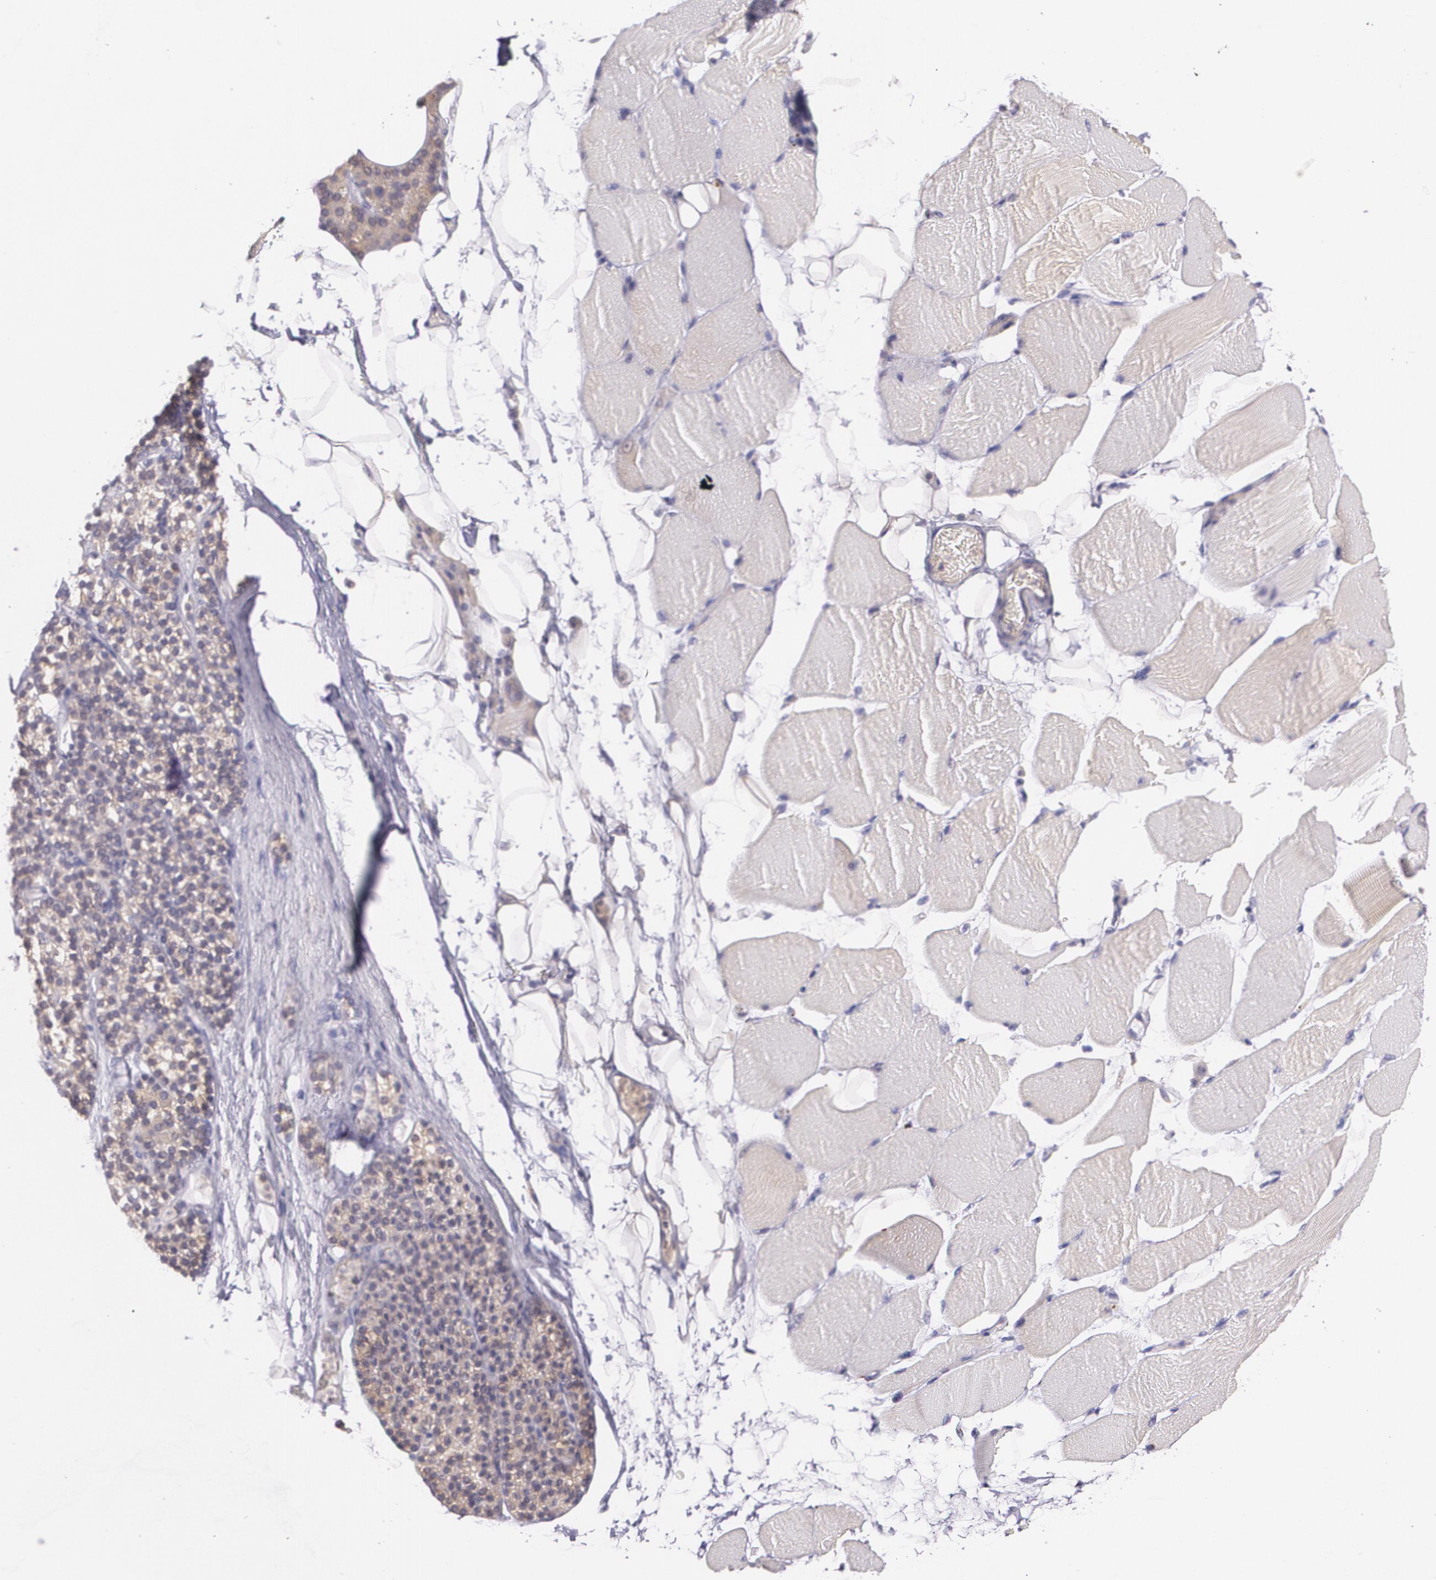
{"staining": {"intensity": "weak", "quantity": "25%-75%", "location": "cytoplasmic/membranous"}, "tissue": "skeletal muscle", "cell_type": "Myocytes", "image_type": "normal", "snomed": [{"axis": "morphology", "description": "Normal tissue, NOS"}, {"axis": "topography", "description": "Skeletal muscle"}, {"axis": "topography", "description": "Parathyroid gland"}], "caption": "Immunohistochemical staining of normal human skeletal muscle exhibits weak cytoplasmic/membranous protein expression in about 25%-75% of myocytes.", "gene": "CCL17", "patient": {"sex": "female", "age": 37}}